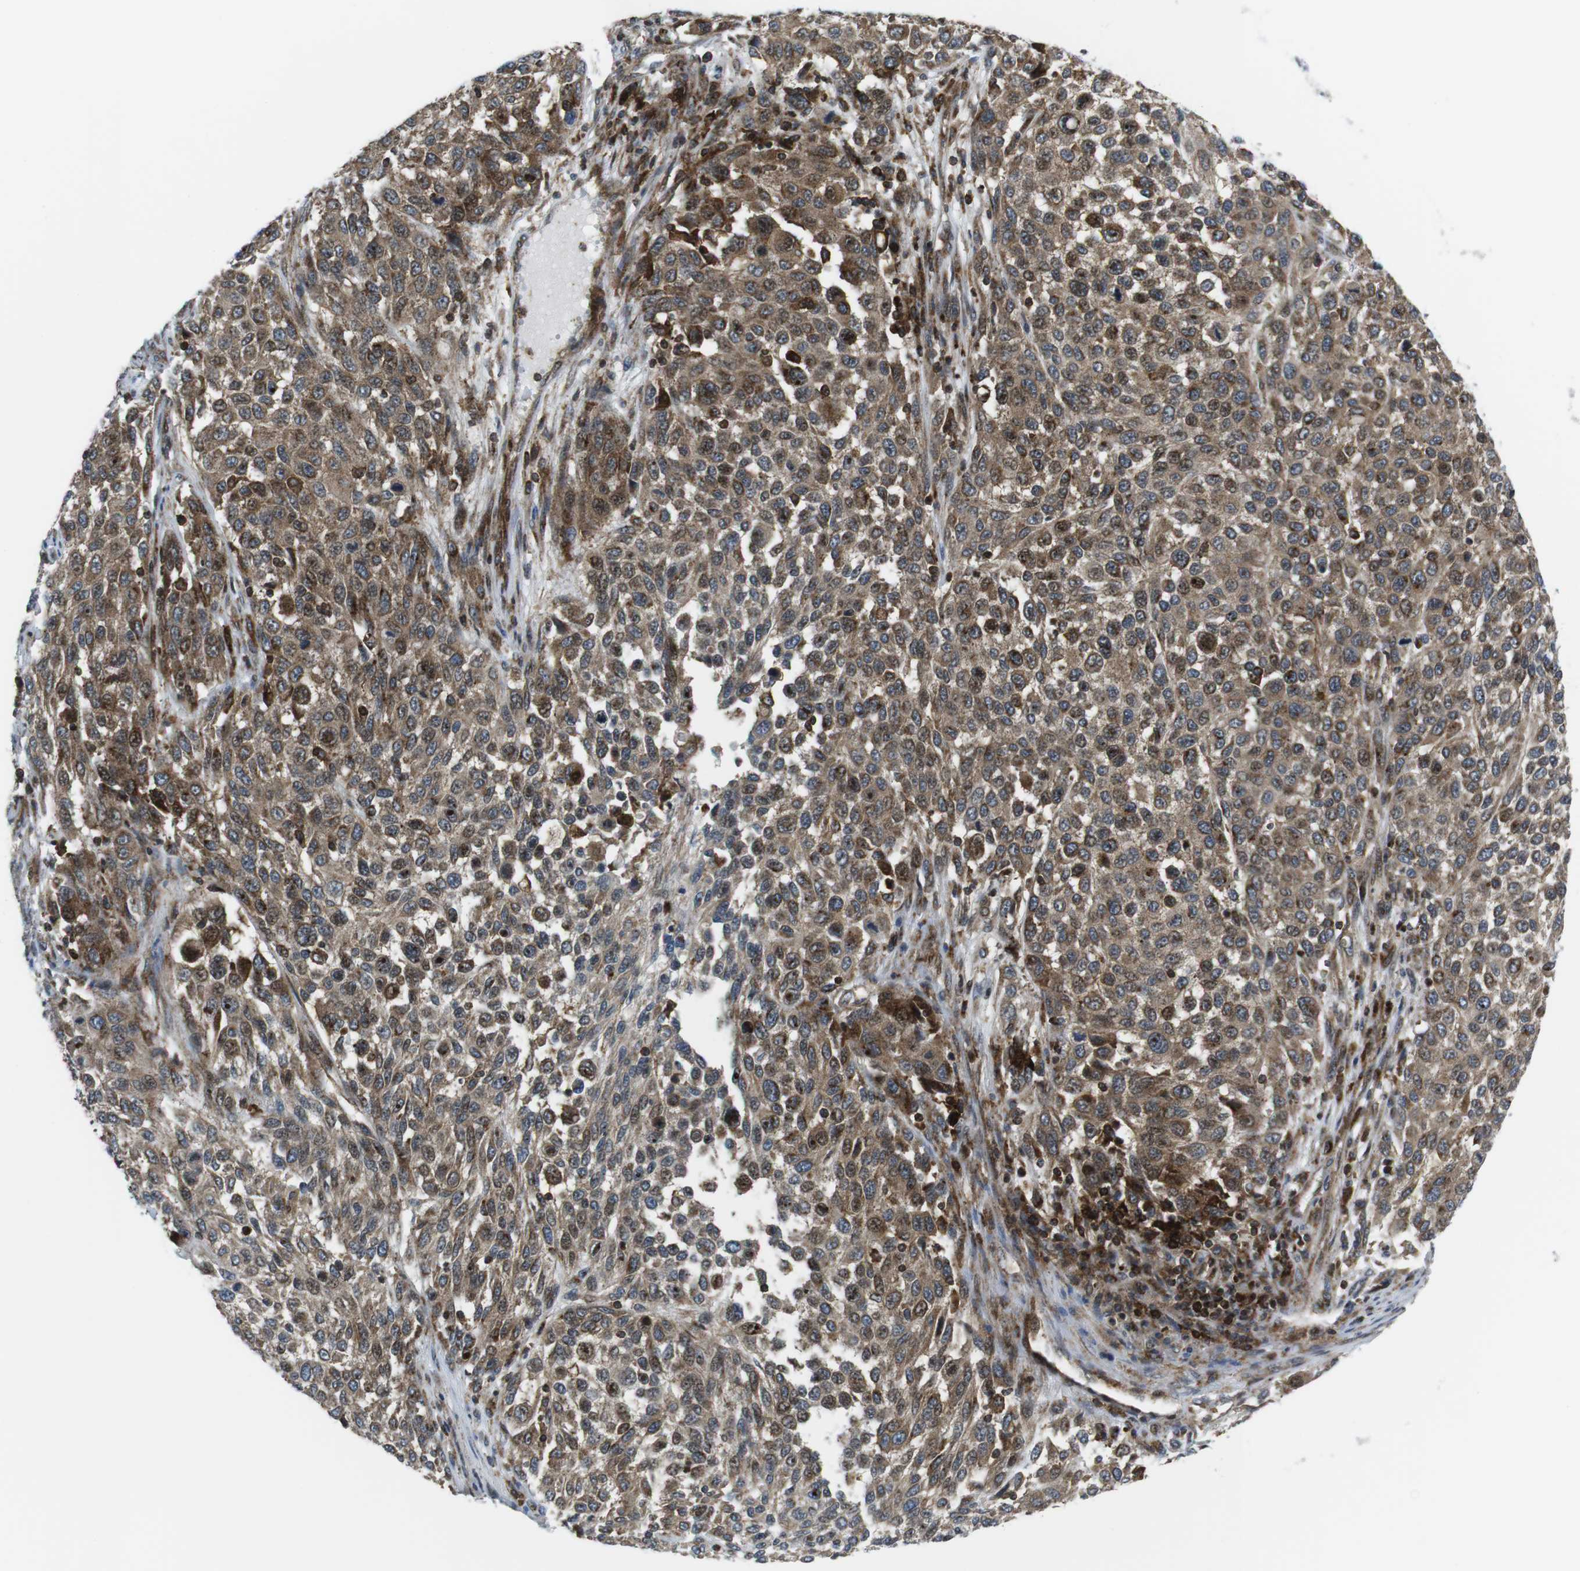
{"staining": {"intensity": "moderate", "quantity": "25%-75%", "location": "cytoplasmic/membranous,nuclear"}, "tissue": "melanoma", "cell_type": "Tumor cells", "image_type": "cancer", "snomed": [{"axis": "morphology", "description": "Malignant melanoma, Metastatic site"}, {"axis": "topography", "description": "Lymph node"}], "caption": "About 25%-75% of tumor cells in malignant melanoma (metastatic site) display moderate cytoplasmic/membranous and nuclear protein positivity as visualized by brown immunohistochemical staining.", "gene": "CUL7", "patient": {"sex": "male", "age": 61}}